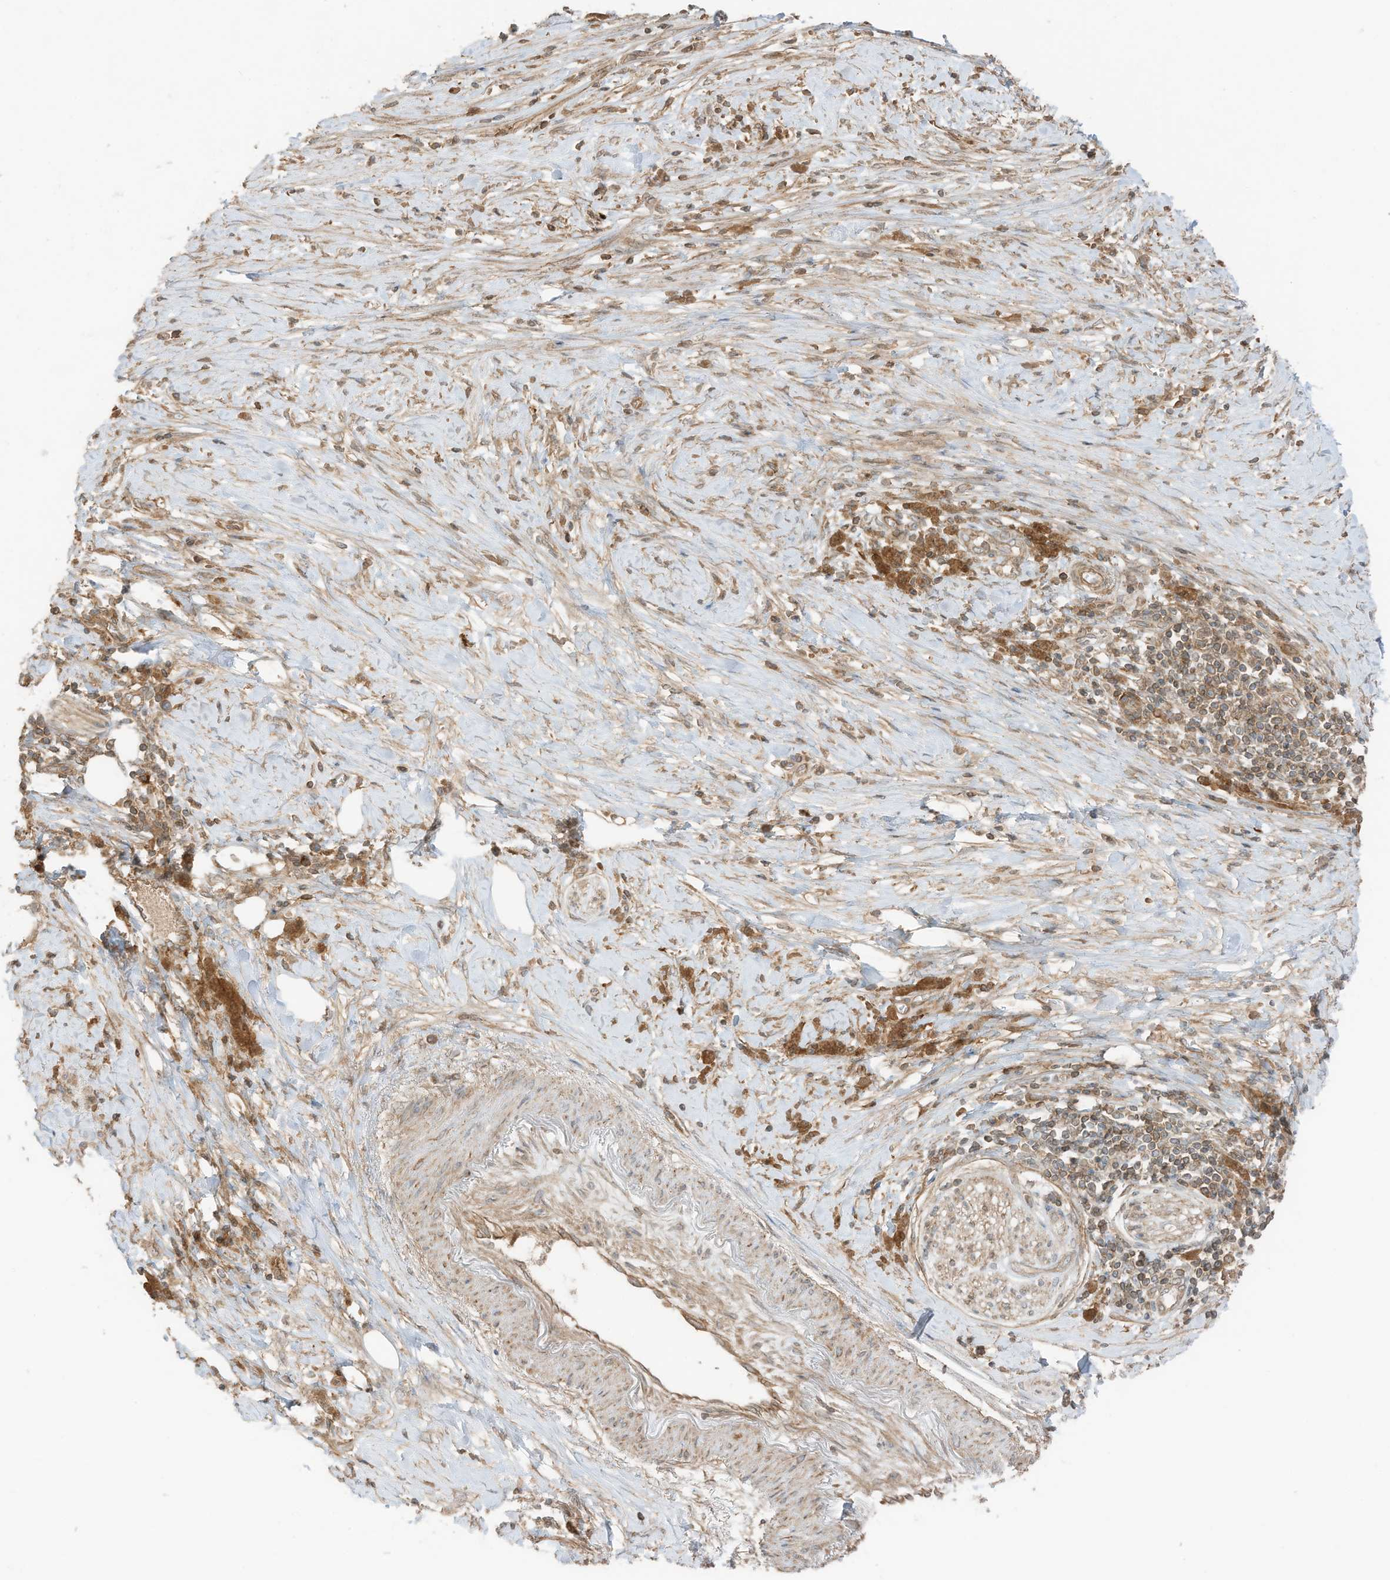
{"staining": {"intensity": "moderate", "quantity": ">75%", "location": "cytoplasmic/membranous"}, "tissue": "pancreatic cancer", "cell_type": "Tumor cells", "image_type": "cancer", "snomed": [{"axis": "morphology", "description": "Adenocarcinoma, NOS"}, {"axis": "topography", "description": "Pancreas"}], "caption": "Pancreatic cancer stained with a protein marker shows moderate staining in tumor cells.", "gene": "SLC25A12", "patient": {"sex": "male", "age": 58}}